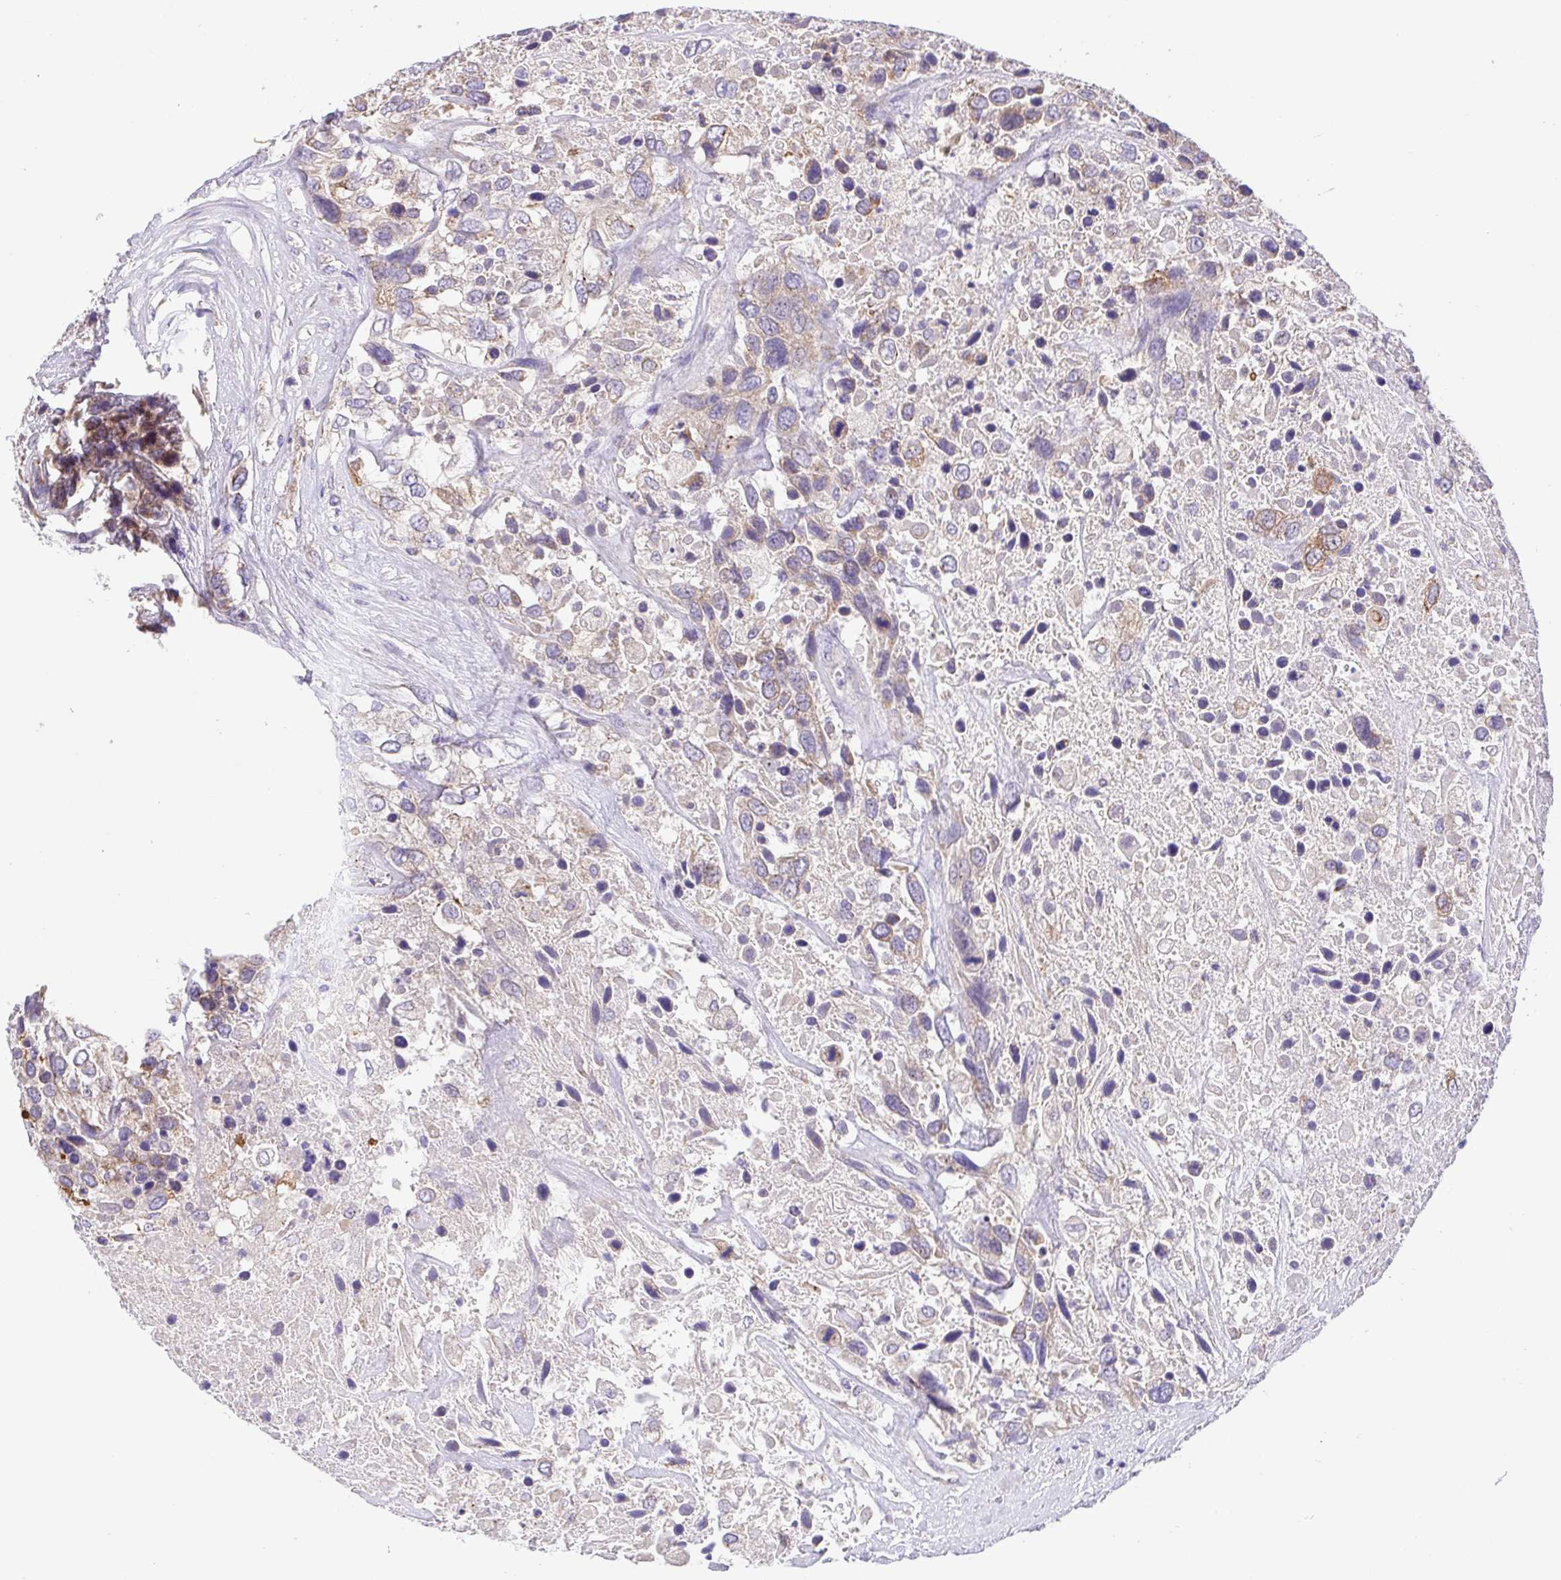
{"staining": {"intensity": "weak", "quantity": "<25%", "location": "cytoplasmic/membranous"}, "tissue": "urothelial cancer", "cell_type": "Tumor cells", "image_type": "cancer", "snomed": [{"axis": "morphology", "description": "Urothelial carcinoma, High grade"}, {"axis": "topography", "description": "Urinary bladder"}], "caption": "Tumor cells show no significant staining in urothelial cancer. Brightfield microscopy of immunohistochemistry stained with DAB (brown) and hematoxylin (blue), captured at high magnification.", "gene": "SLC13A1", "patient": {"sex": "female", "age": 70}}